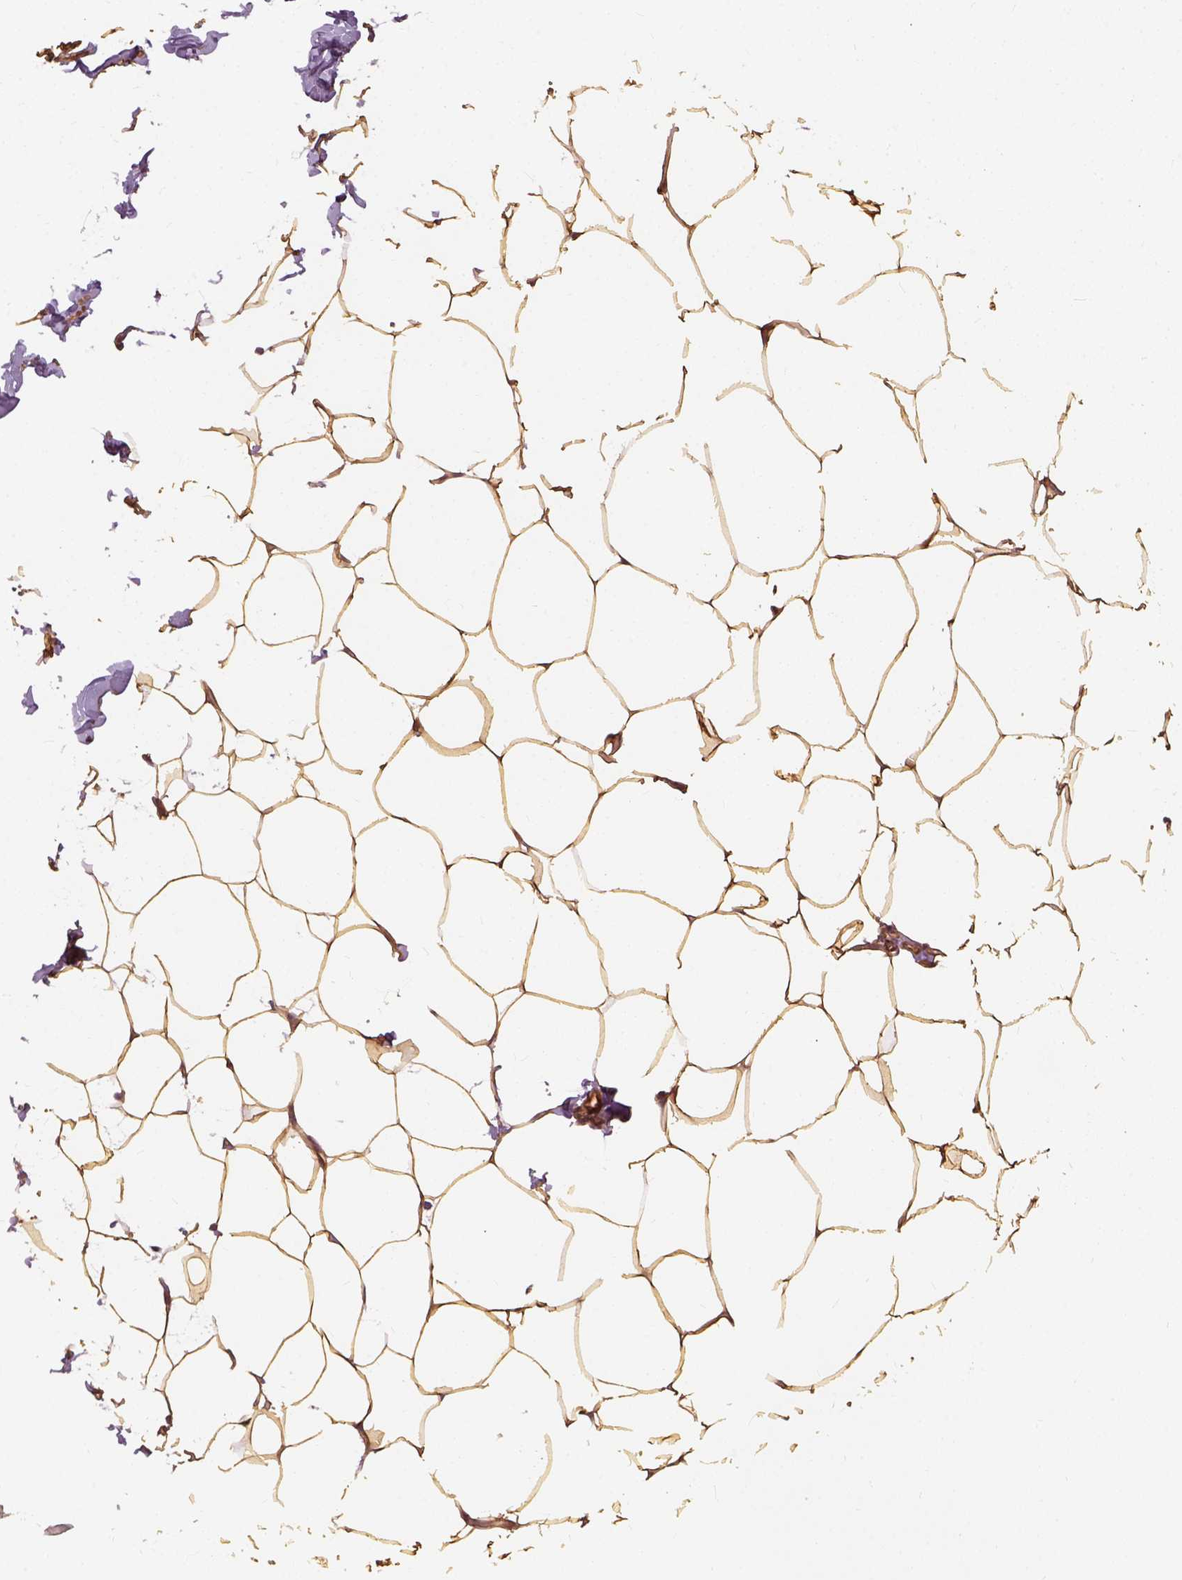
{"staining": {"intensity": "strong", "quantity": ">75%", "location": "cytoplasmic/membranous"}, "tissue": "breast", "cell_type": "Adipocytes", "image_type": "normal", "snomed": [{"axis": "morphology", "description": "Normal tissue, NOS"}, {"axis": "topography", "description": "Breast"}], "caption": "Immunohistochemistry (IHC) image of normal breast stained for a protein (brown), which demonstrates high levels of strong cytoplasmic/membranous positivity in approximately >75% of adipocytes.", "gene": "VEGFA", "patient": {"sex": "female", "age": 32}}